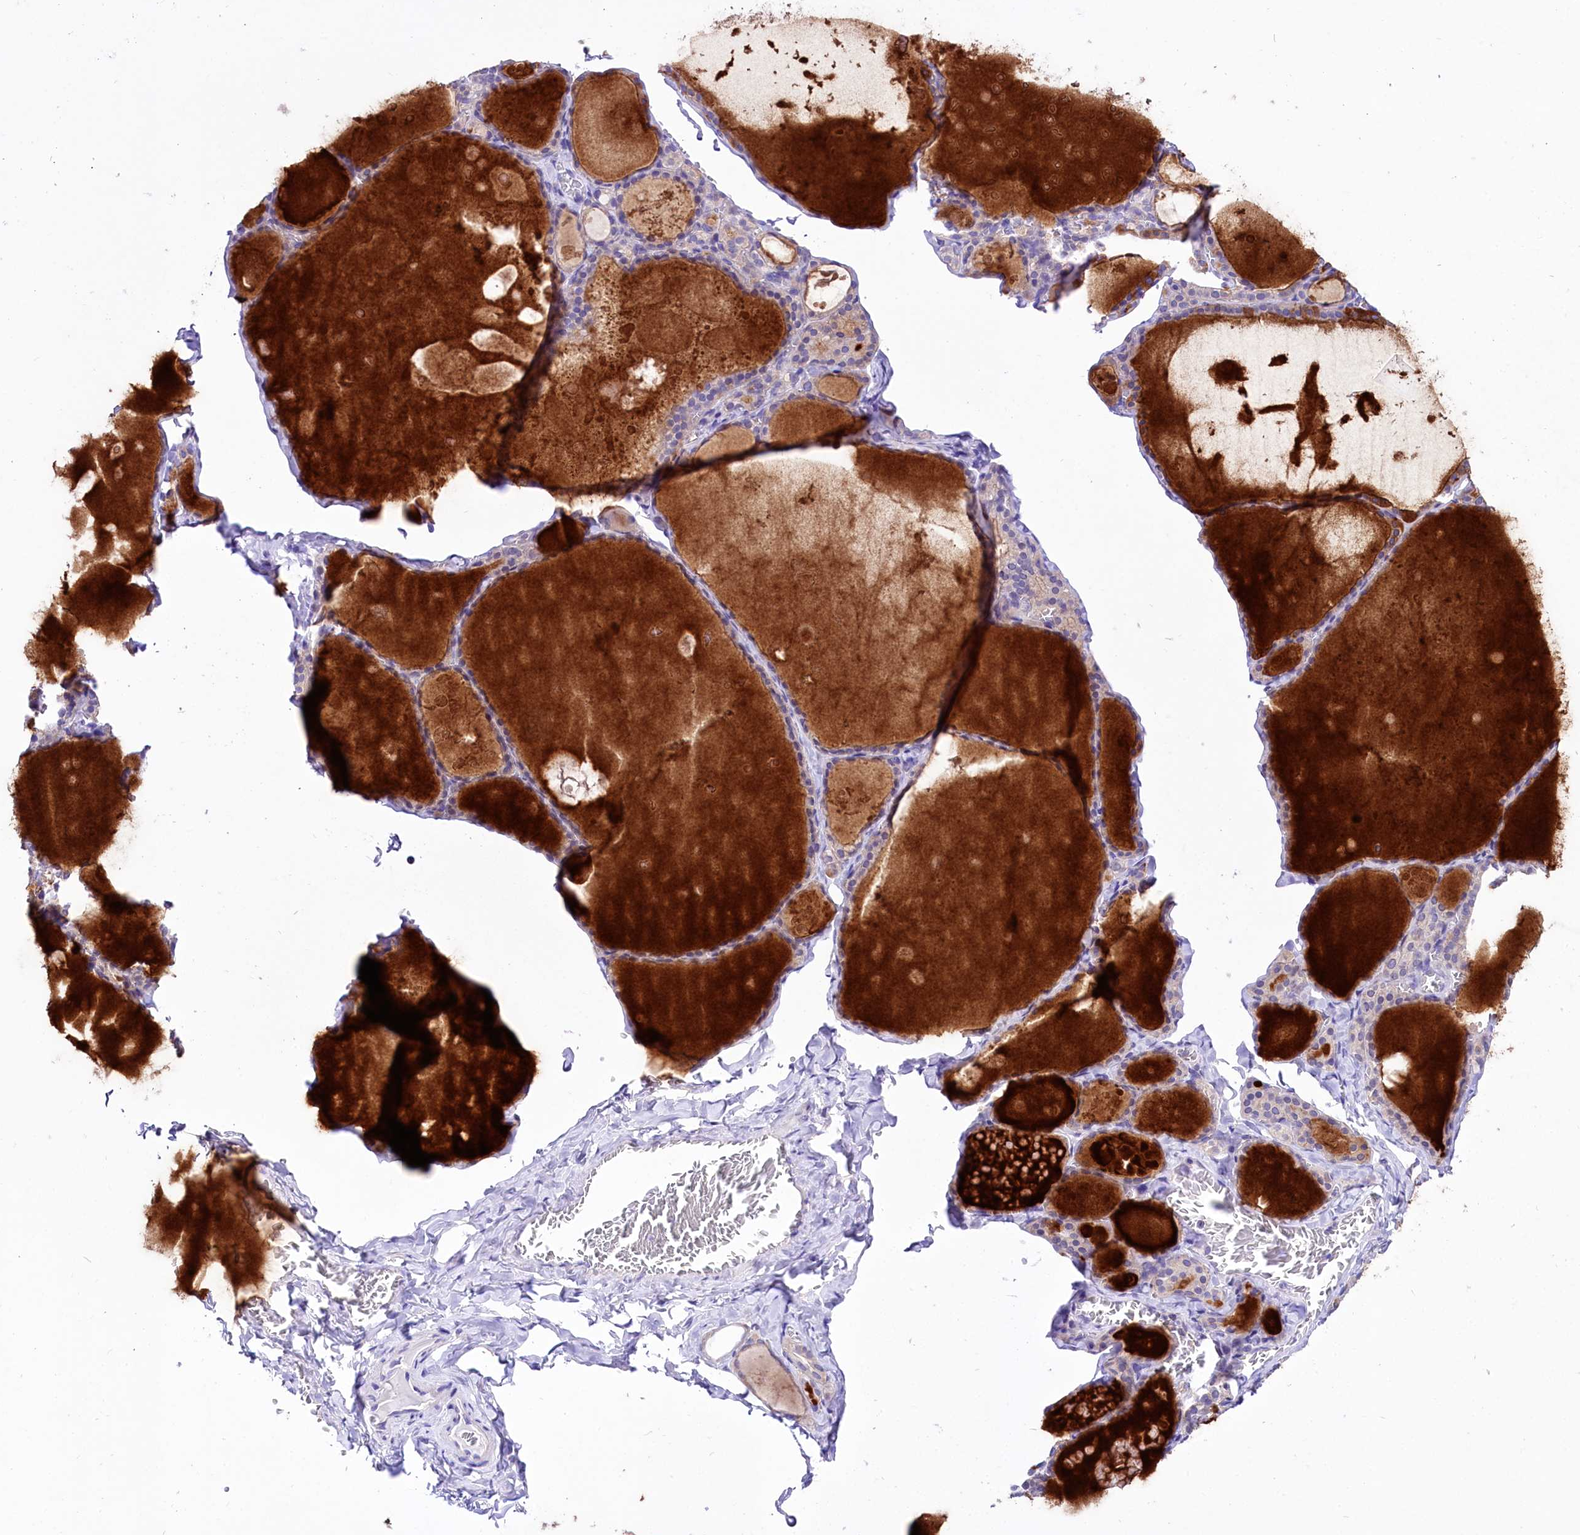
{"staining": {"intensity": "negative", "quantity": "none", "location": "none"}, "tissue": "thyroid gland", "cell_type": "Glandular cells", "image_type": "normal", "snomed": [{"axis": "morphology", "description": "Normal tissue, NOS"}, {"axis": "topography", "description": "Thyroid gland"}], "caption": "IHC image of benign thyroid gland: thyroid gland stained with DAB (3,3'-diaminobenzidine) shows no significant protein positivity in glandular cells.", "gene": "ABHD5", "patient": {"sex": "male", "age": 56}}